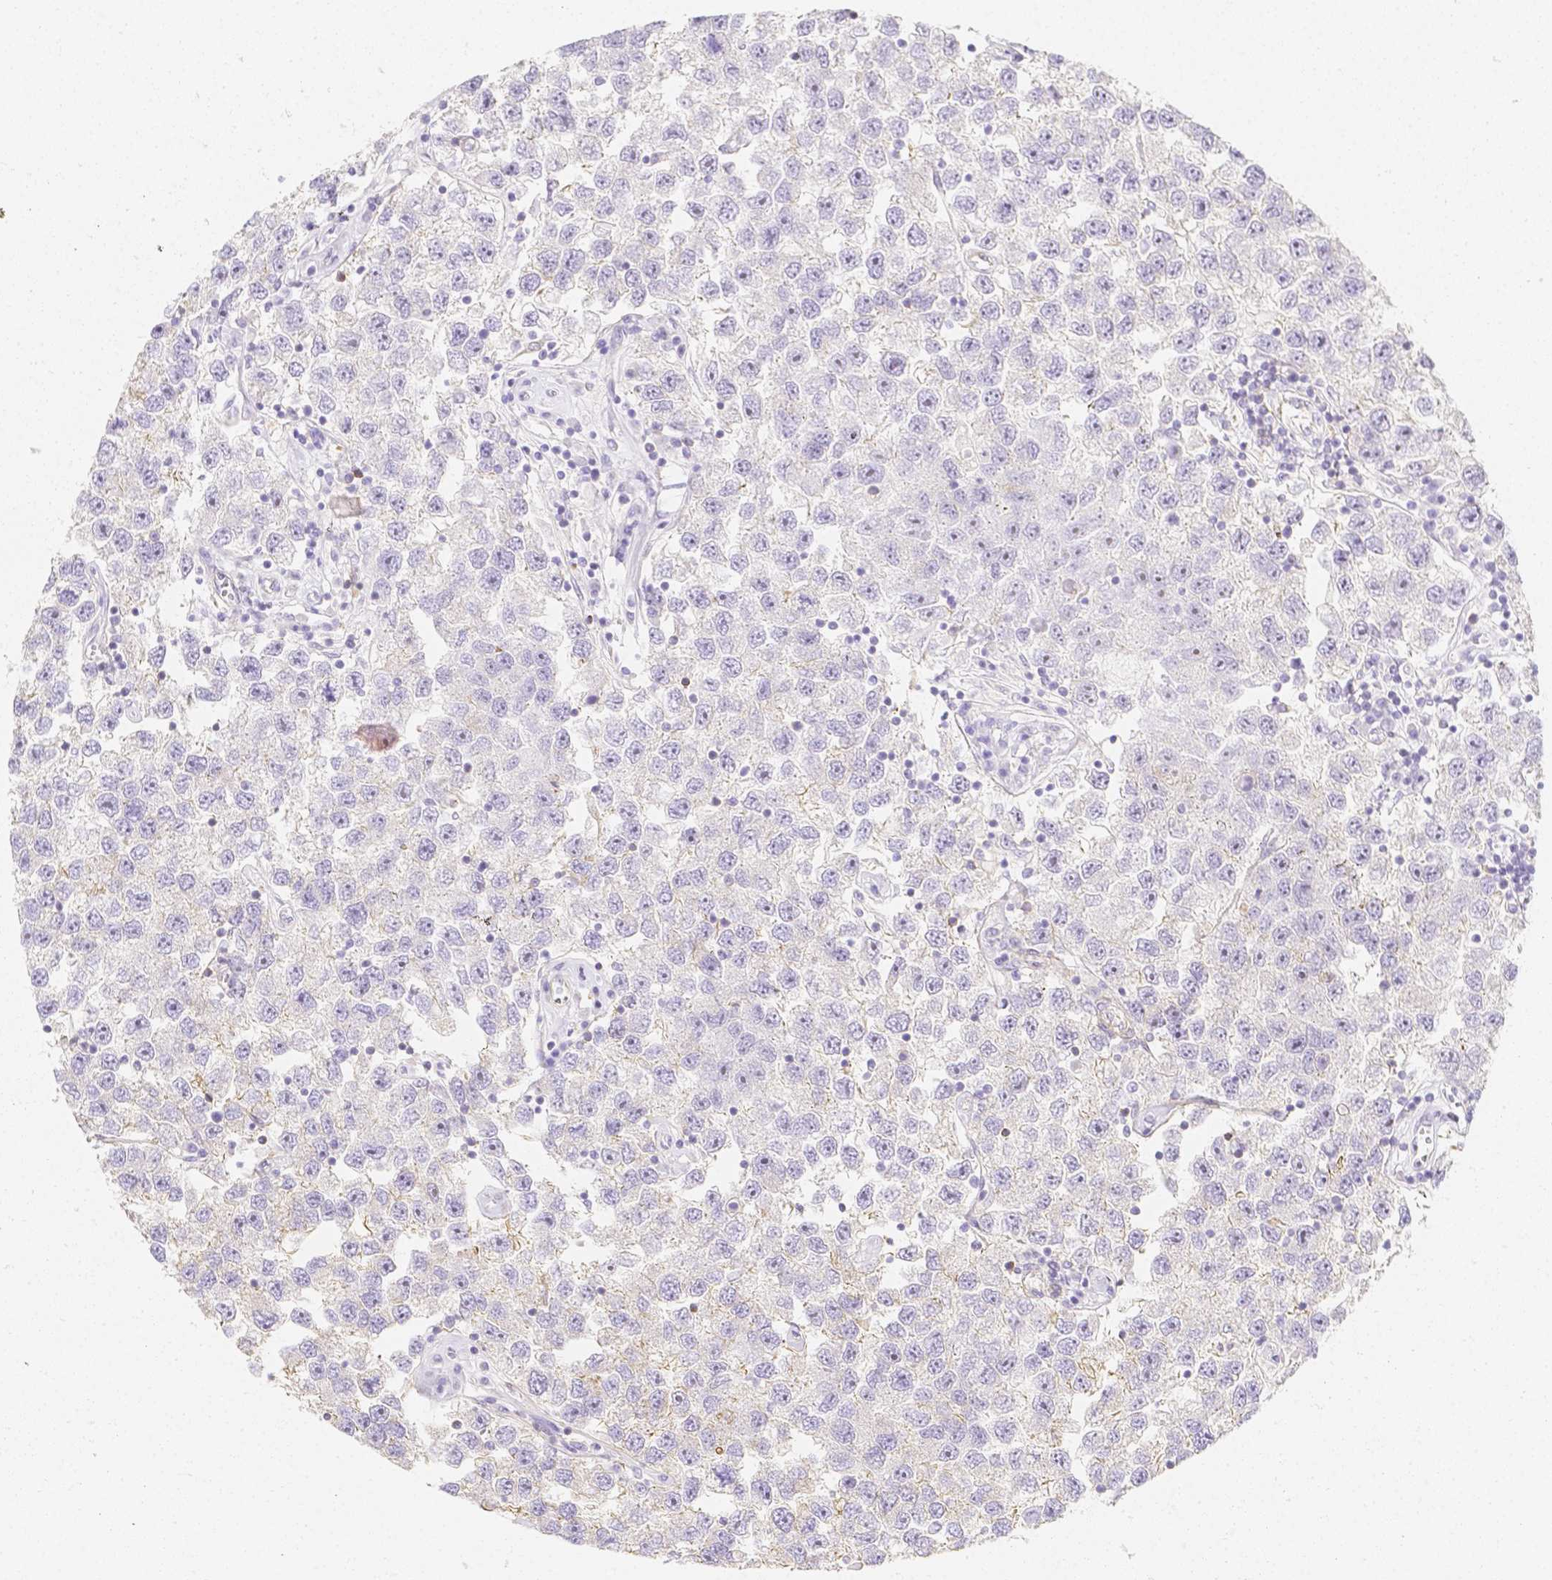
{"staining": {"intensity": "negative", "quantity": "none", "location": "none"}, "tissue": "testis cancer", "cell_type": "Tumor cells", "image_type": "cancer", "snomed": [{"axis": "morphology", "description": "Seminoma, NOS"}, {"axis": "topography", "description": "Testis"}], "caption": "A micrograph of testis cancer stained for a protein demonstrates no brown staining in tumor cells. (Brightfield microscopy of DAB (3,3'-diaminobenzidine) IHC at high magnification).", "gene": "ASAH2", "patient": {"sex": "male", "age": 26}}